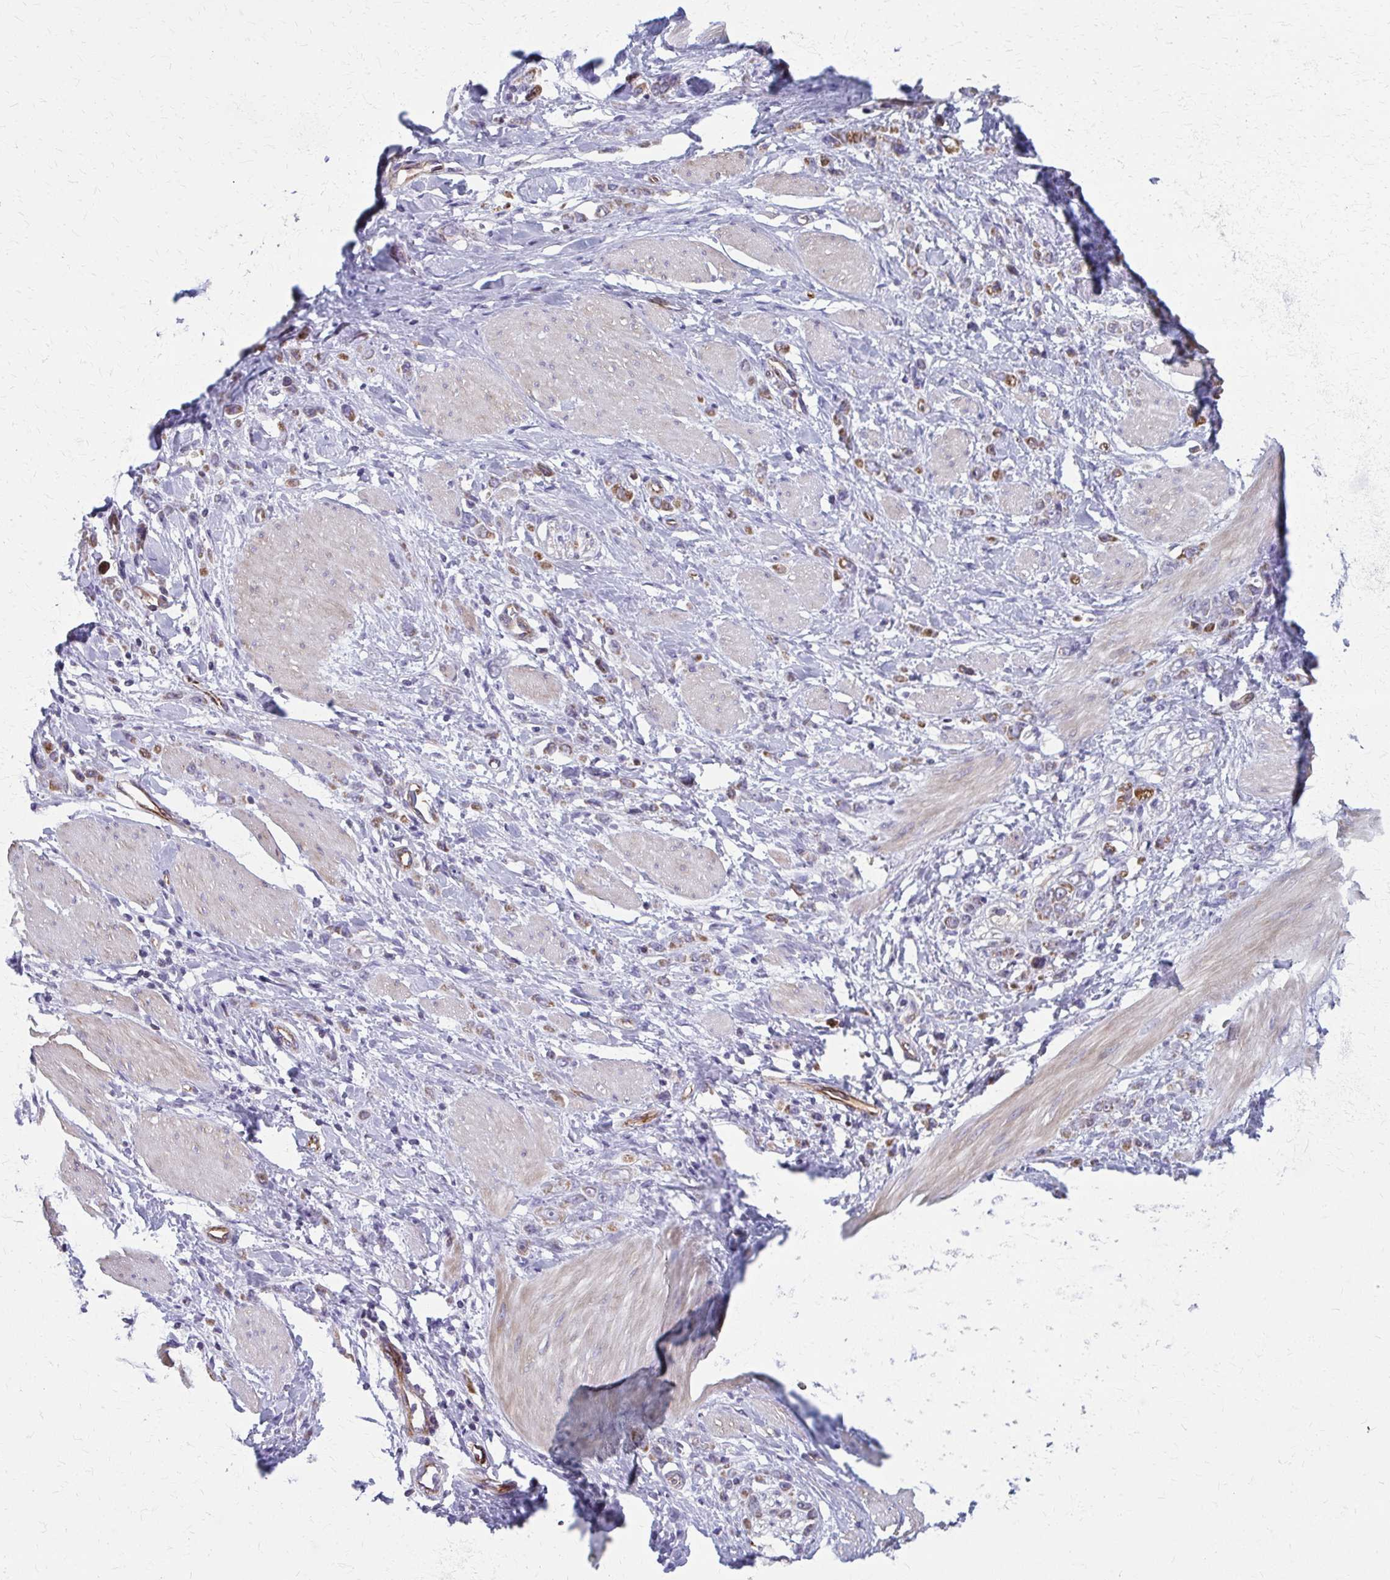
{"staining": {"intensity": "moderate", "quantity": "25%-75%", "location": "cytoplasmic/membranous"}, "tissue": "stomach cancer", "cell_type": "Tumor cells", "image_type": "cancer", "snomed": [{"axis": "morphology", "description": "Adenocarcinoma, NOS"}, {"axis": "topography", "description": "Stomach"}], "caption": "Immunohistochemistry micrograph of human stomach adenocarcinoma stained for a protein (brown), which displays medium levels of moderate cytoplasmic/membranous staining in approximately 25%-75% of tumor cells.", "gene": "FAHD1", "patient": {"sex": "male", "age": 47}}